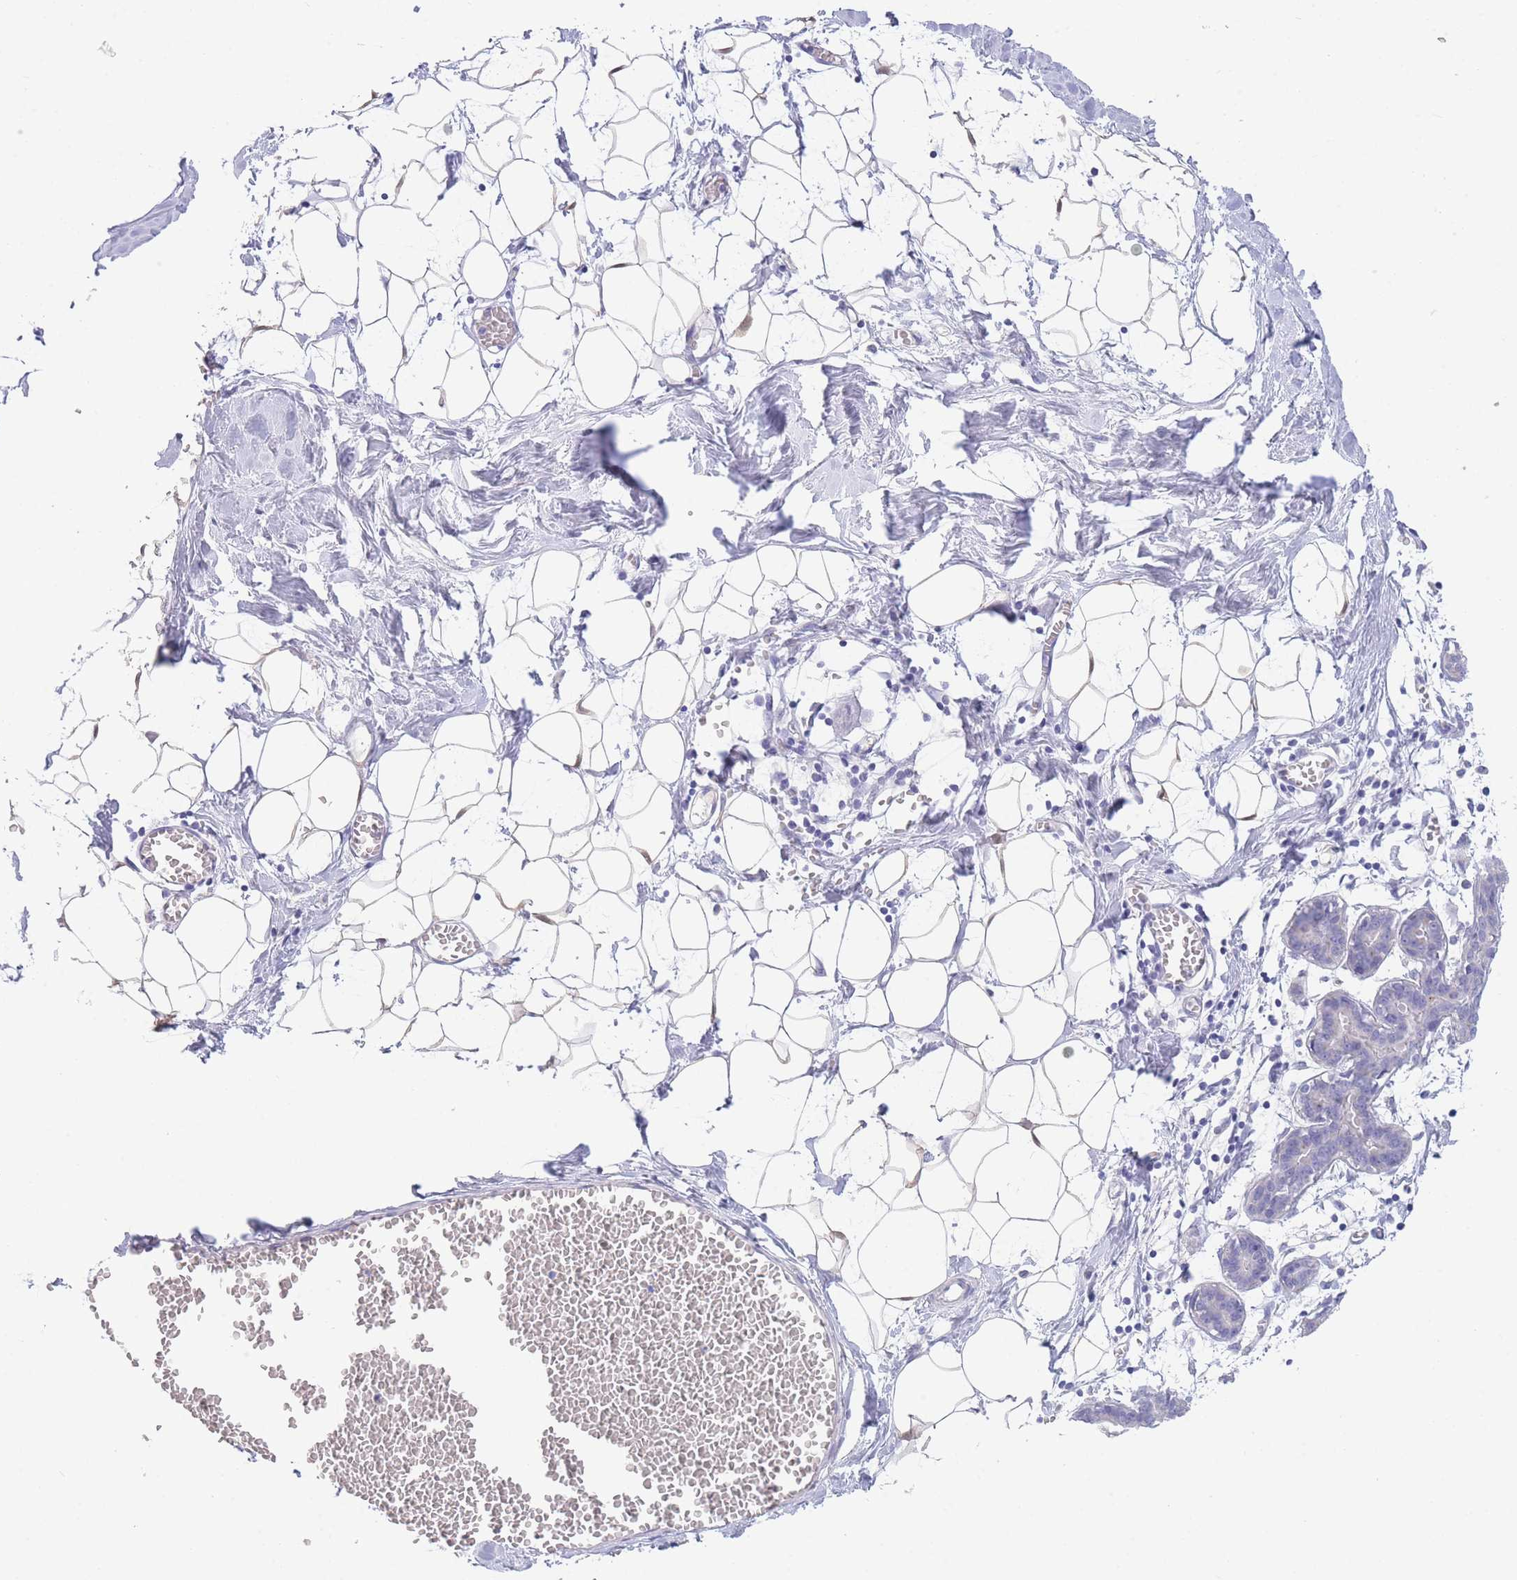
{"staining": {"intensity": "weak", "quantity": "<25%", "location": "cytoplasmic/membranous"}, "tissue": "breast", "cell_type": "Adipocytes", "image_type": "normal", "snomed": [{"axis": "morphology", "description": "Normal tissue, NOS"}, {"axis": "topography", "description": "Breast"}], "caption": "Immunohistochemistry (IHC) histopathology image of unremarkable breast: human breast stained with DAB demonstrates no significant protein expression in adipocytes.", "gene": "PCDHB3", "patient": {"sex": "female", "age": 27}}